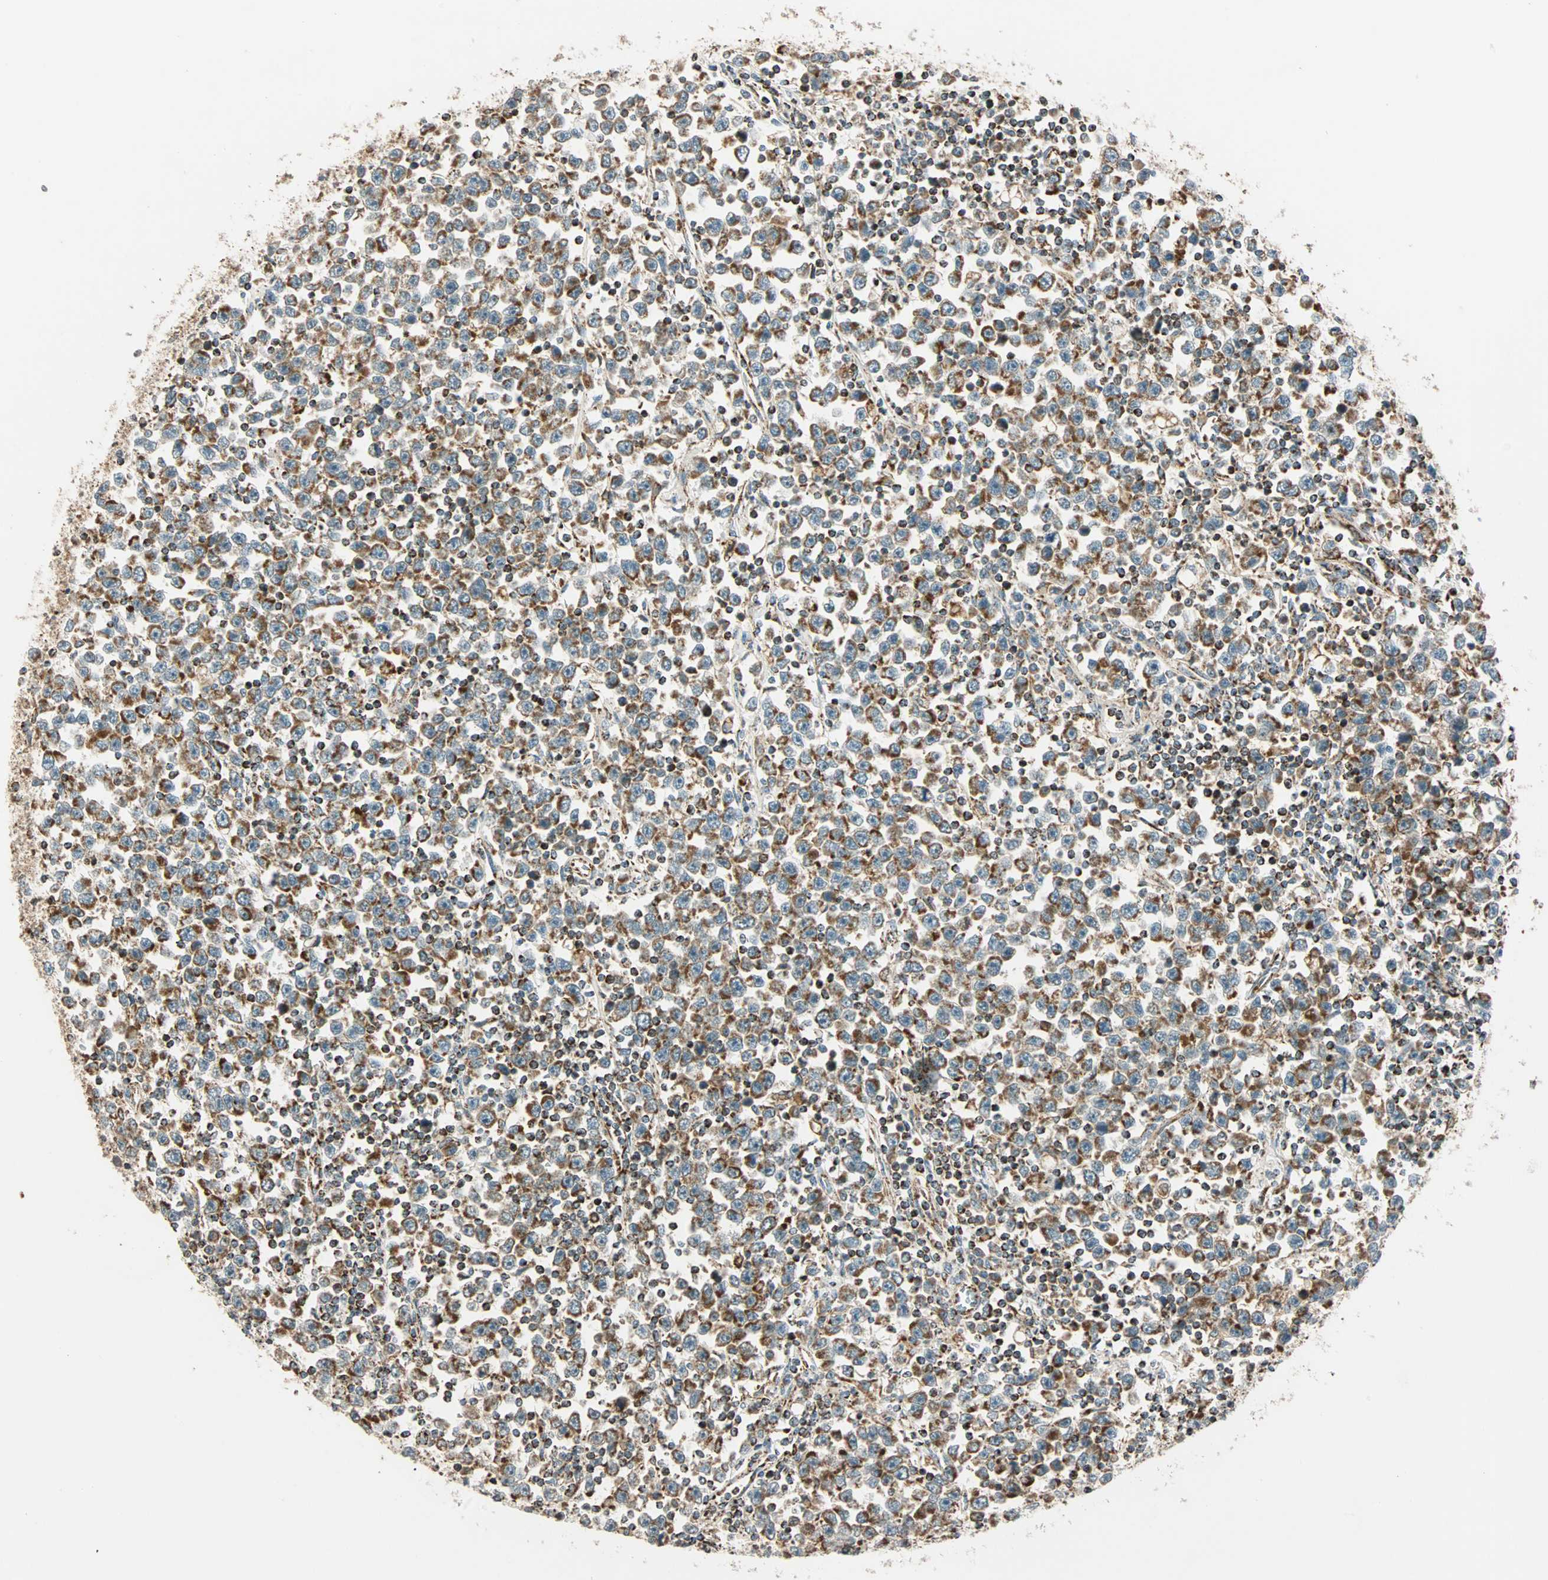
{"staining": {"intensity": "moderate", "quantity": ">75%", "location": "cytoplasmic/membranous"}, "tissue": "testis cancer", "cell_type": "Tumor cells", "image_type": "cancer", "snomed": [{"axis": "morphology", "description": "Seminoma, NOS"}, {"axis": "topography", "description": "Testis"}], "caption": "Human testis cancer (seminoma) stained with a brown dye shows moderate cytoplasmic/membranous positive positivity in about >75% of tumor cells.", "gene": "SPRY4", "patient": {"sex": "male", "age": 43}}